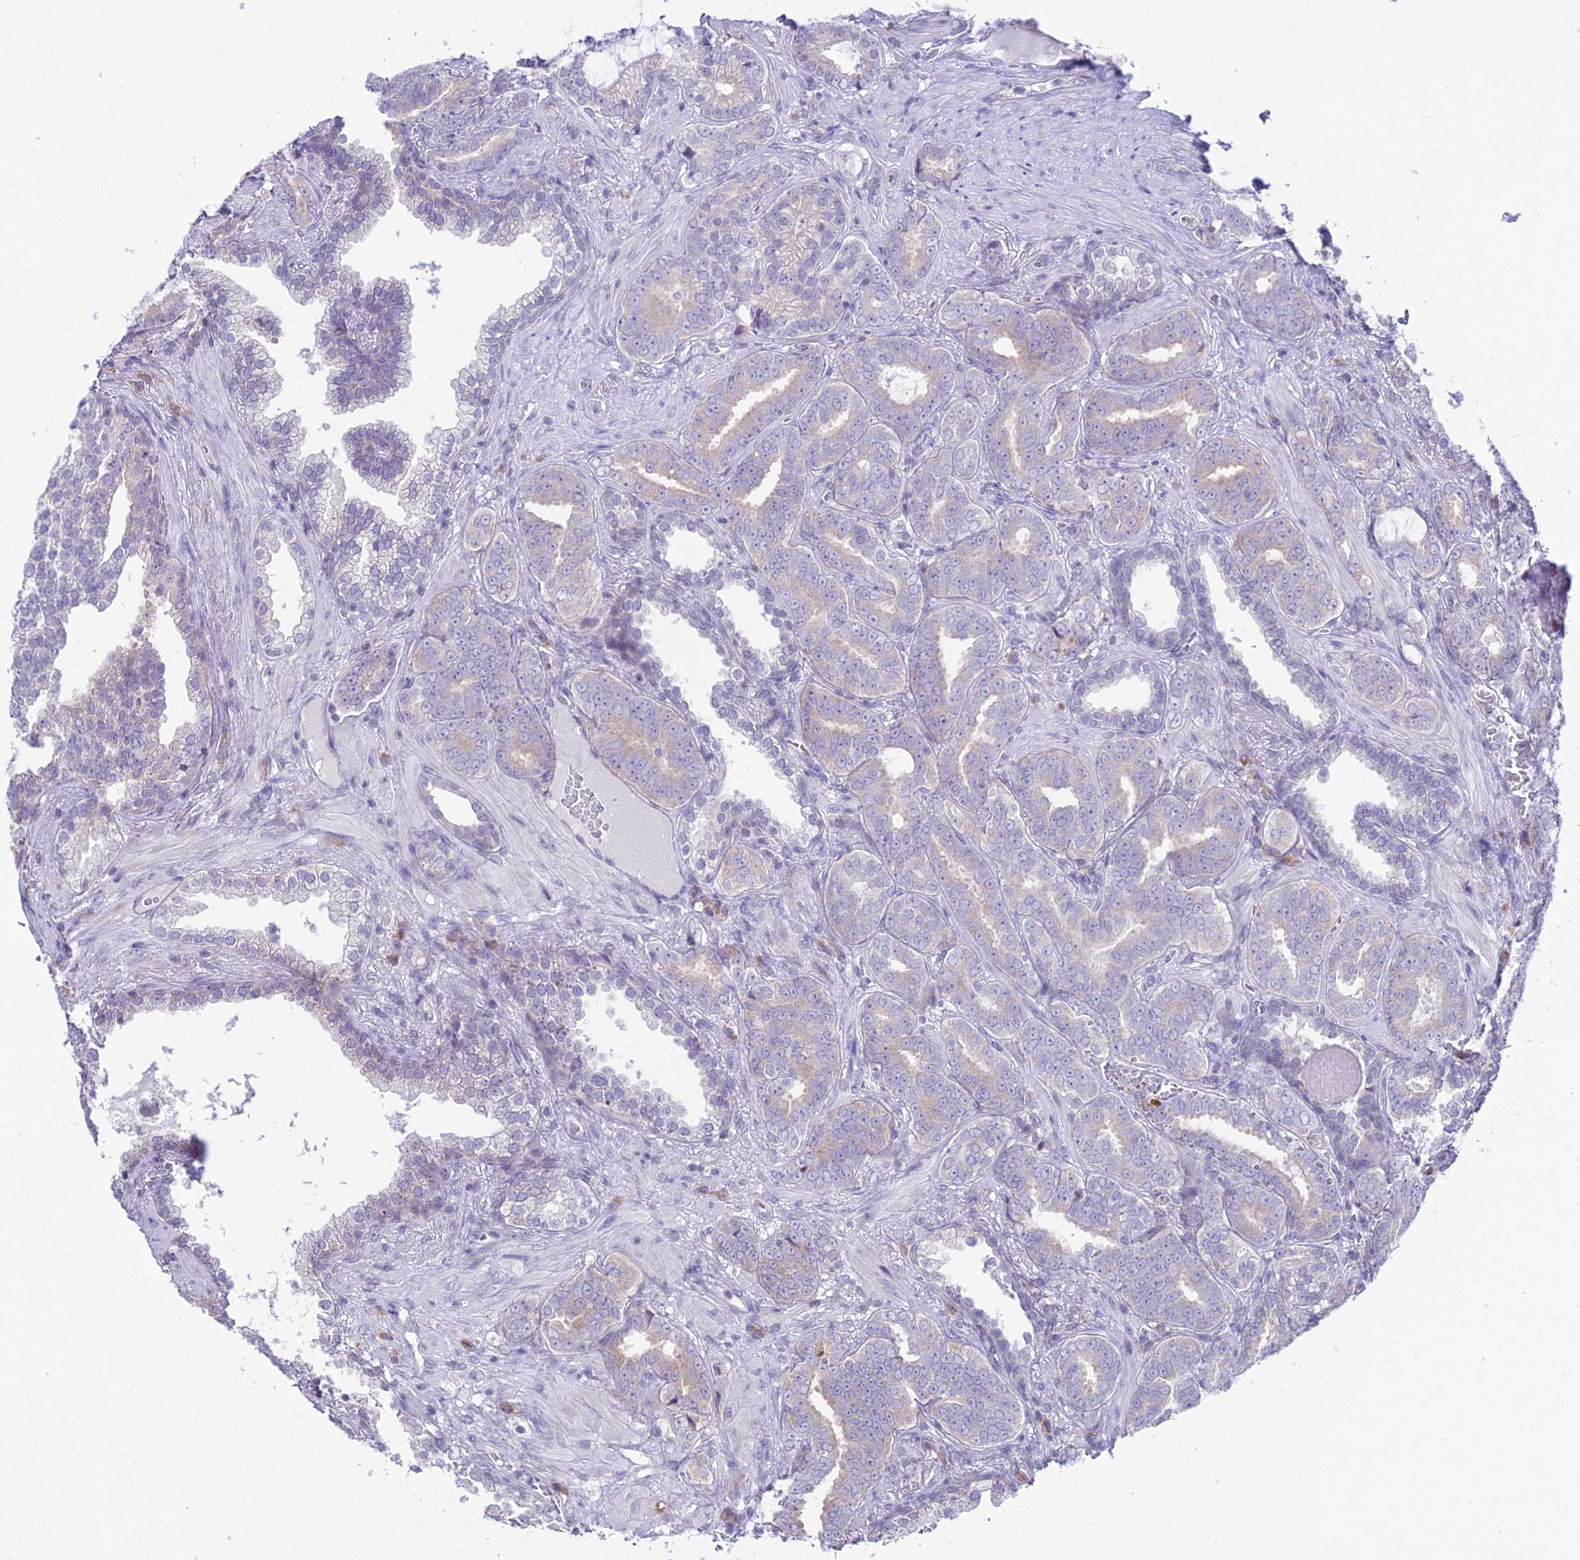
{"staining": {"intensity": "weak", "quantity": "<25%", "location": "cytoplasmic/membranous"}, "tissue": "prostate cancer", "cell_type": "Tumor cells", "image_type": "cancer", "snomed": [{"axis": "morphology", "description": "Adenocarcinoma, High grade"}, {"axis": "topography", "description": "Prostate and seminal vesicle, NOS"}], "caption": "Prostate cancer (adenocarcinoma (high-grade)) was stained to show a protein in brown. There is no significant staining in tumor cells. Nuclei are stained in blue.", "gene": "RPS26", "patient": {"sex": "male", "age": 67}}